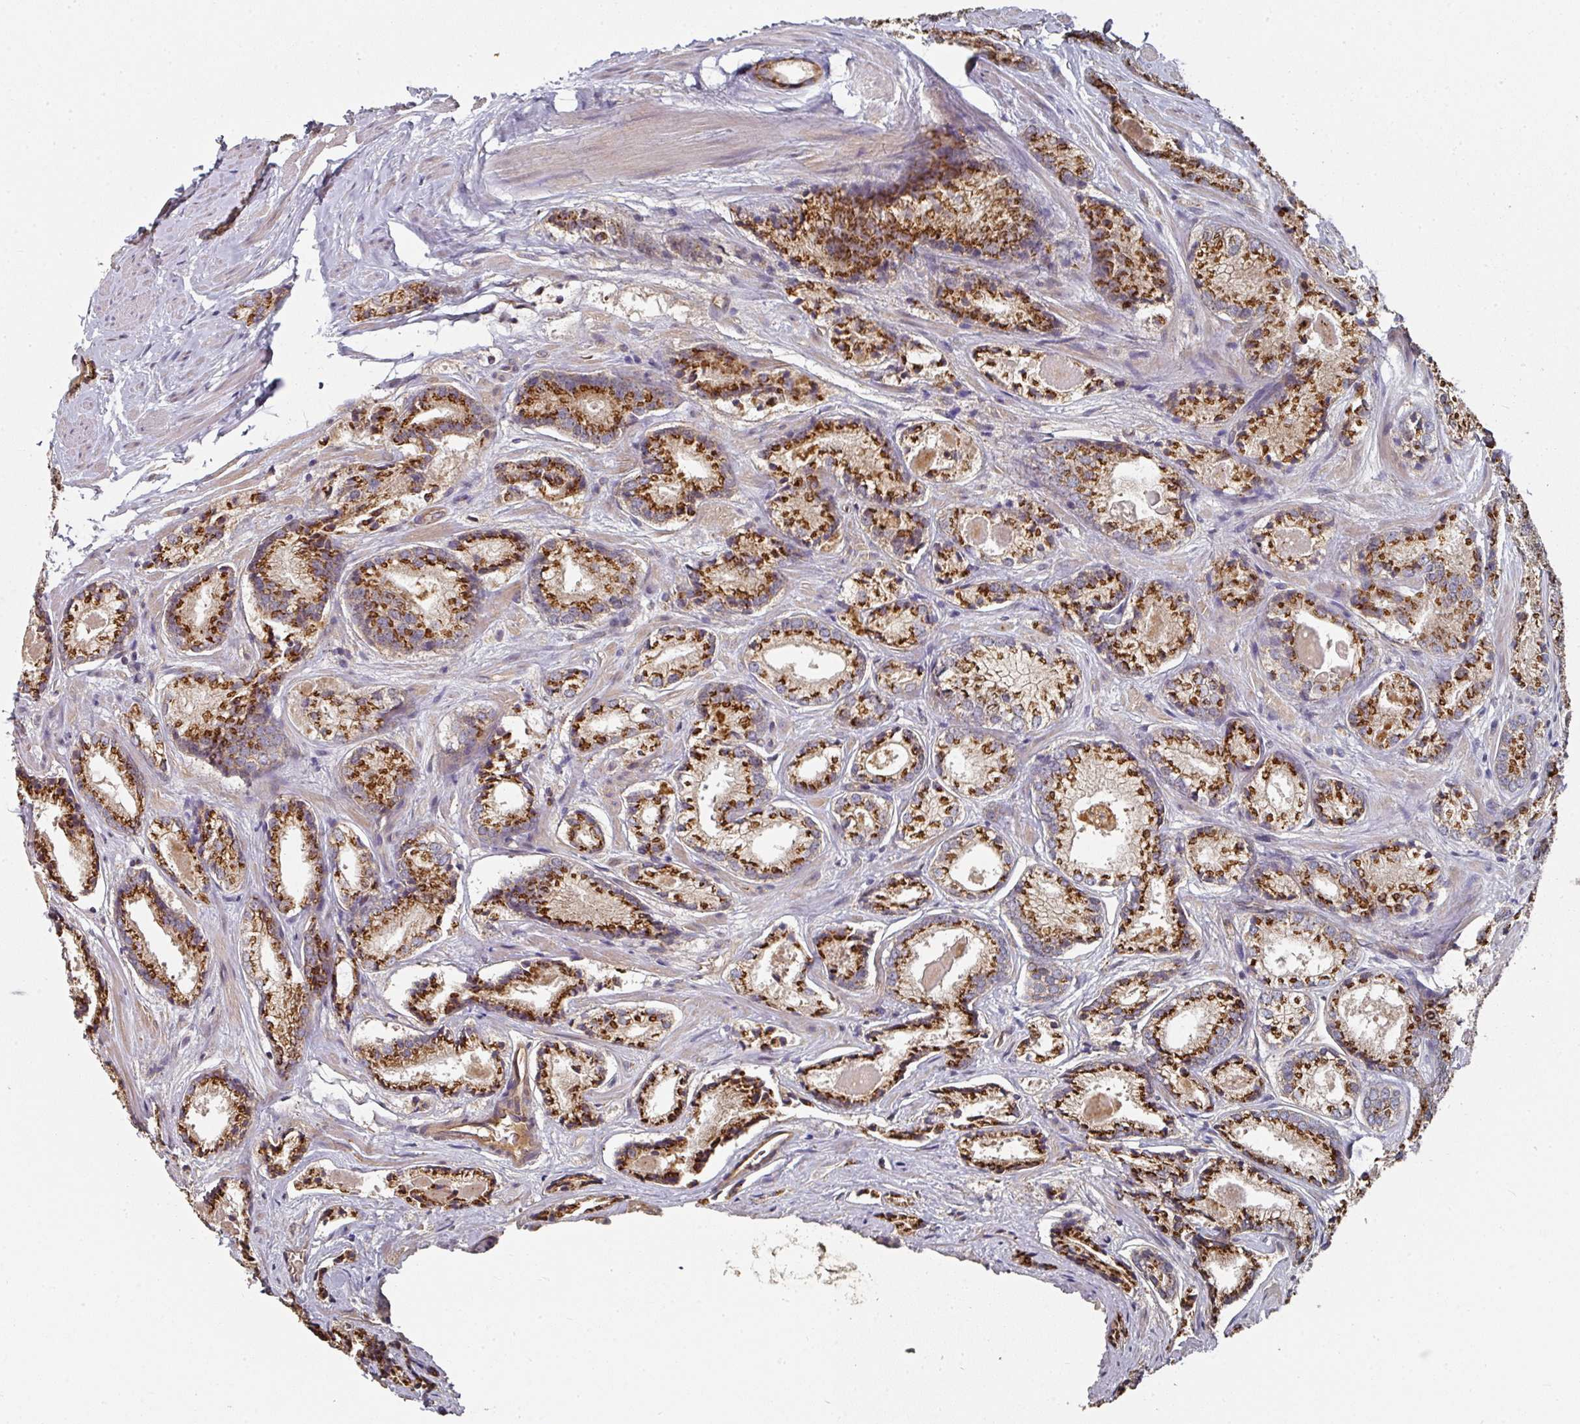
{"staining": {"intensity": "strong", "quantity": ">75%", "location": "cytoplasmic/membranous"}, "tissue": "prostate cancer", "cell_type": "Tumor cells", "image_type": "cancer", "snomed": [{"axis": "morphology", "description": "Adenocarcinoma, Low grade"}, {"axis": "topography", "description": "Prostate"}], "caption": "Brown immunohistochemical staining in human prostate cancer (low-grade adenocarcinoma) shows strong cytoplasmic/membranous expression in approximately >75% of tumor cells. (DAB (3,3'-diaminobenzidine) IHC with brightfield microscopy, high magnification).", "gene": "EDEM2", "patient": {"sex": "male", "age": 68}}